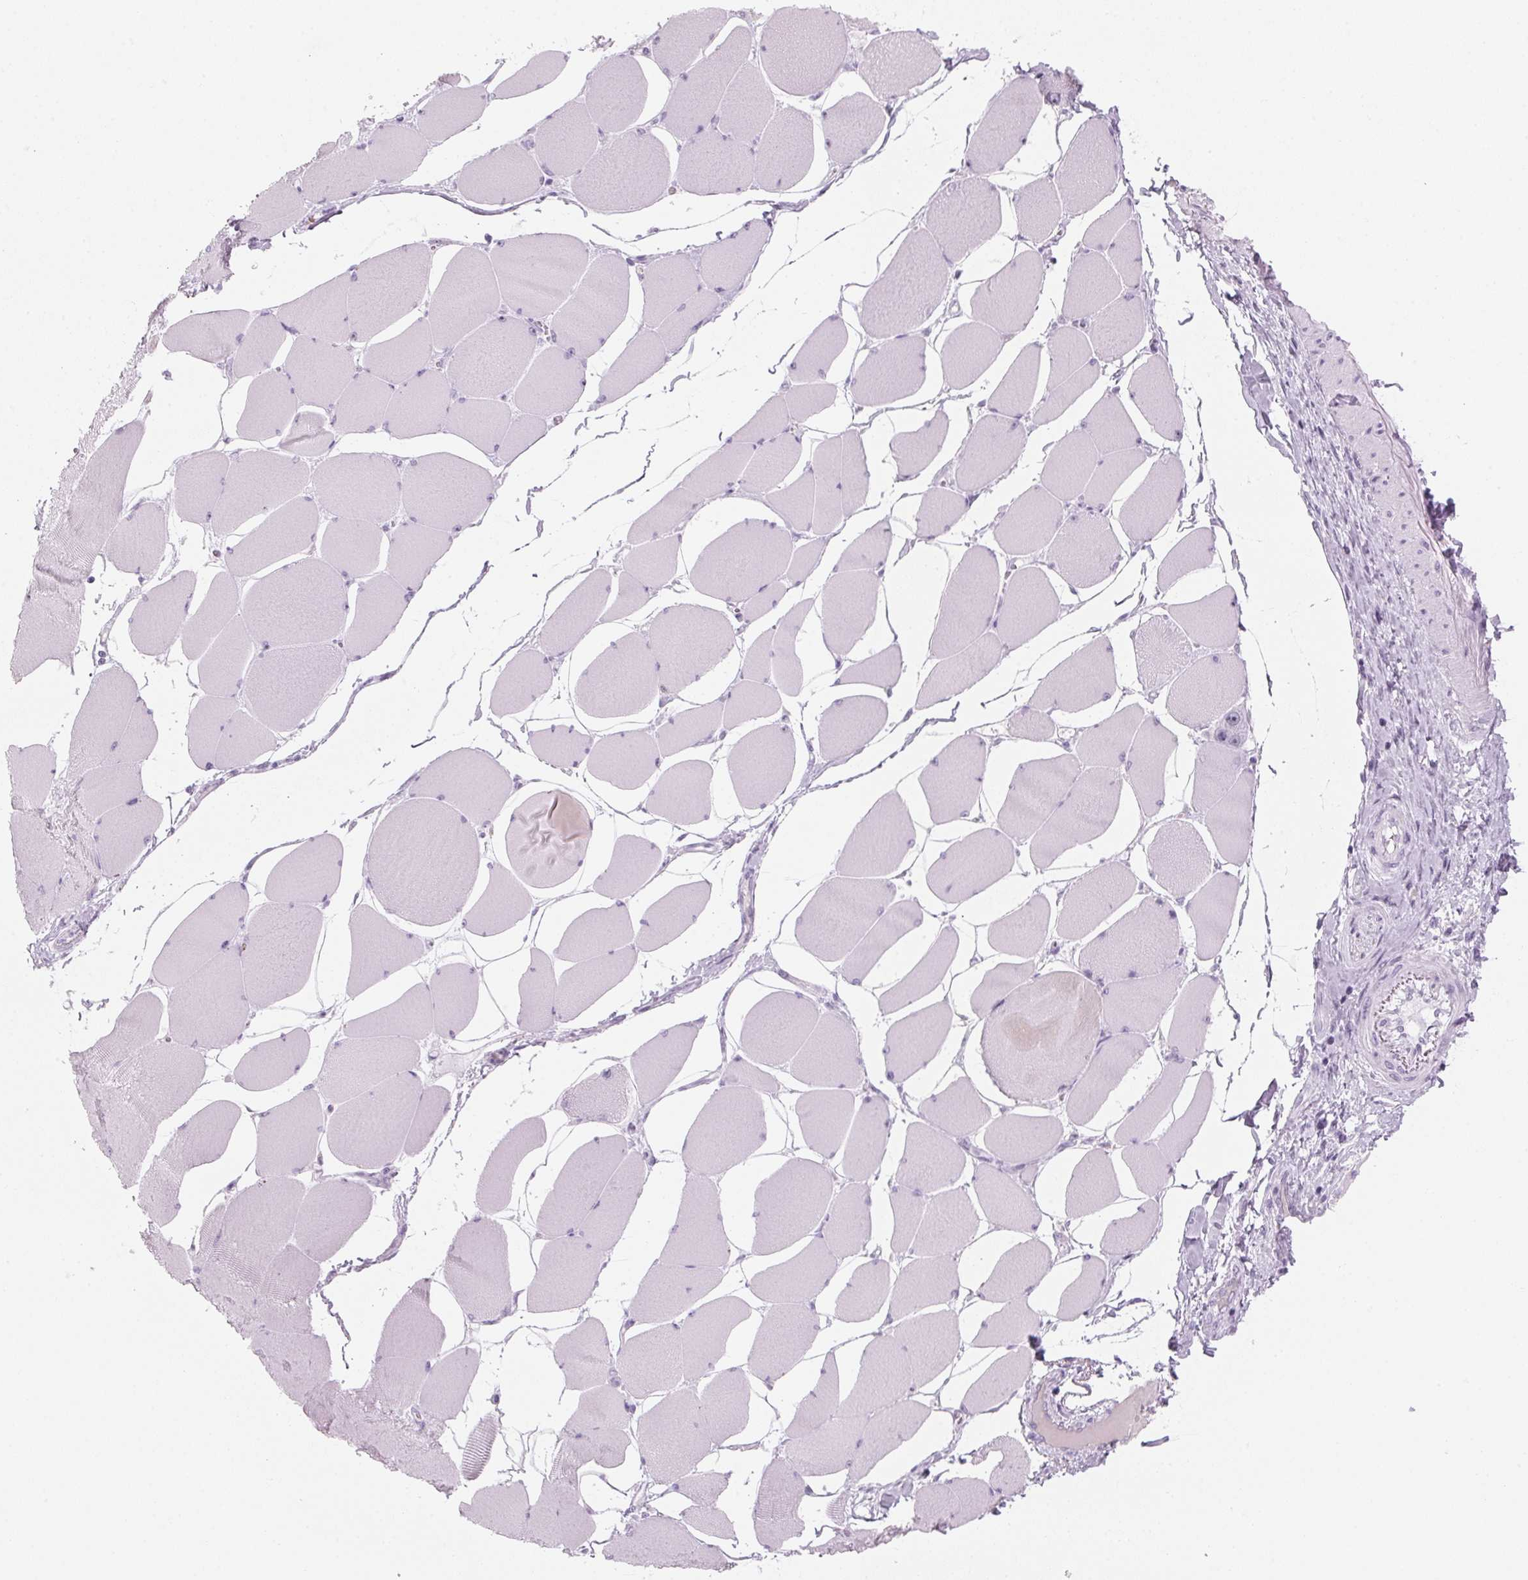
{"staining": {"intensity": "negative", "quantity": "none", "location": "none"}, "tissue": "skeletal muscle", "cell_type": "Myocytes", "image_type": "normal", "snomed": [{"axis": "morphology", "description": "Normal tissue, NOS"}, {"axis": "topography", "description": "Skeletal muscle"}], "caption": "Immunohistochemistry micrograph of benign skeletal muscle: human skeletal muscle stained with DAB demonstrates no significant protein staining in myocytes. (DAB IHC visualized using brightfield microscopy, high magnification).", "gene": "DNTTIP2", "patient": {"sex": "female", "age": 75}}